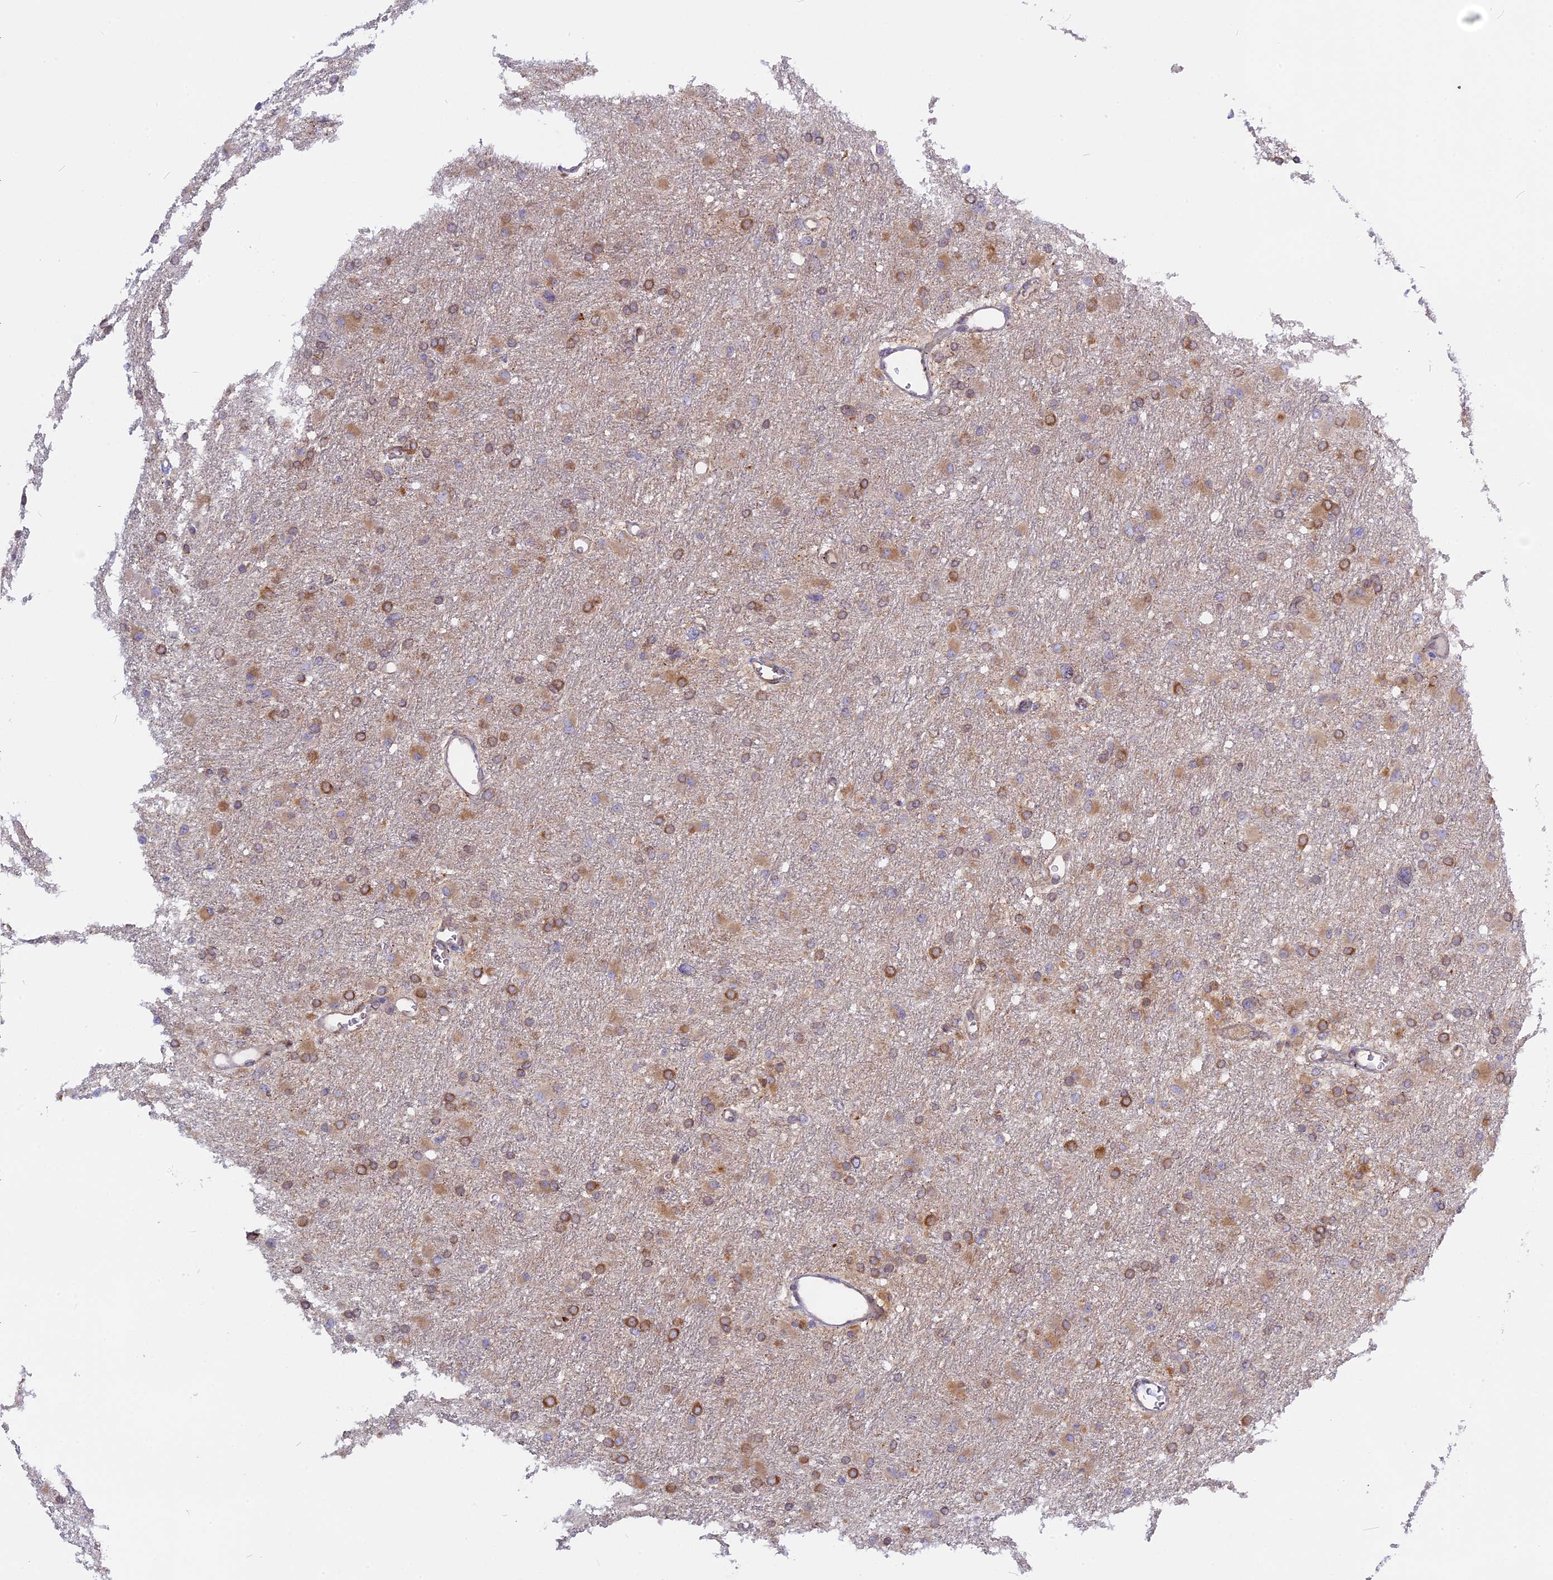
{"staining": {"intensity": "moderate", "quantity": "25%-75%", "location": "cytoplasmic/membranous"}, "tissue": "glioma", "cell_type": "Tumor cells", "image_type": "cancer", "snomed": [{"axis": "morphology", "description": "Glioma, malignant, High grade"}, {"axis": "topography", "description": "Cerebral cortex"}], "caption": "Immunohistochemistry histopathology image of neoplastic tissue: human high-grade glioma (malignant) stained using immunohistochemistry (IHC) reveals medium levels of moderate protein expression localized specifically in the cytoplasmic/membranous of tumor cells, appearing as a cytoplasmic/membranous brown color.", "gene": "TLCD1", "patient": {"sex": "female", "age": 36}}